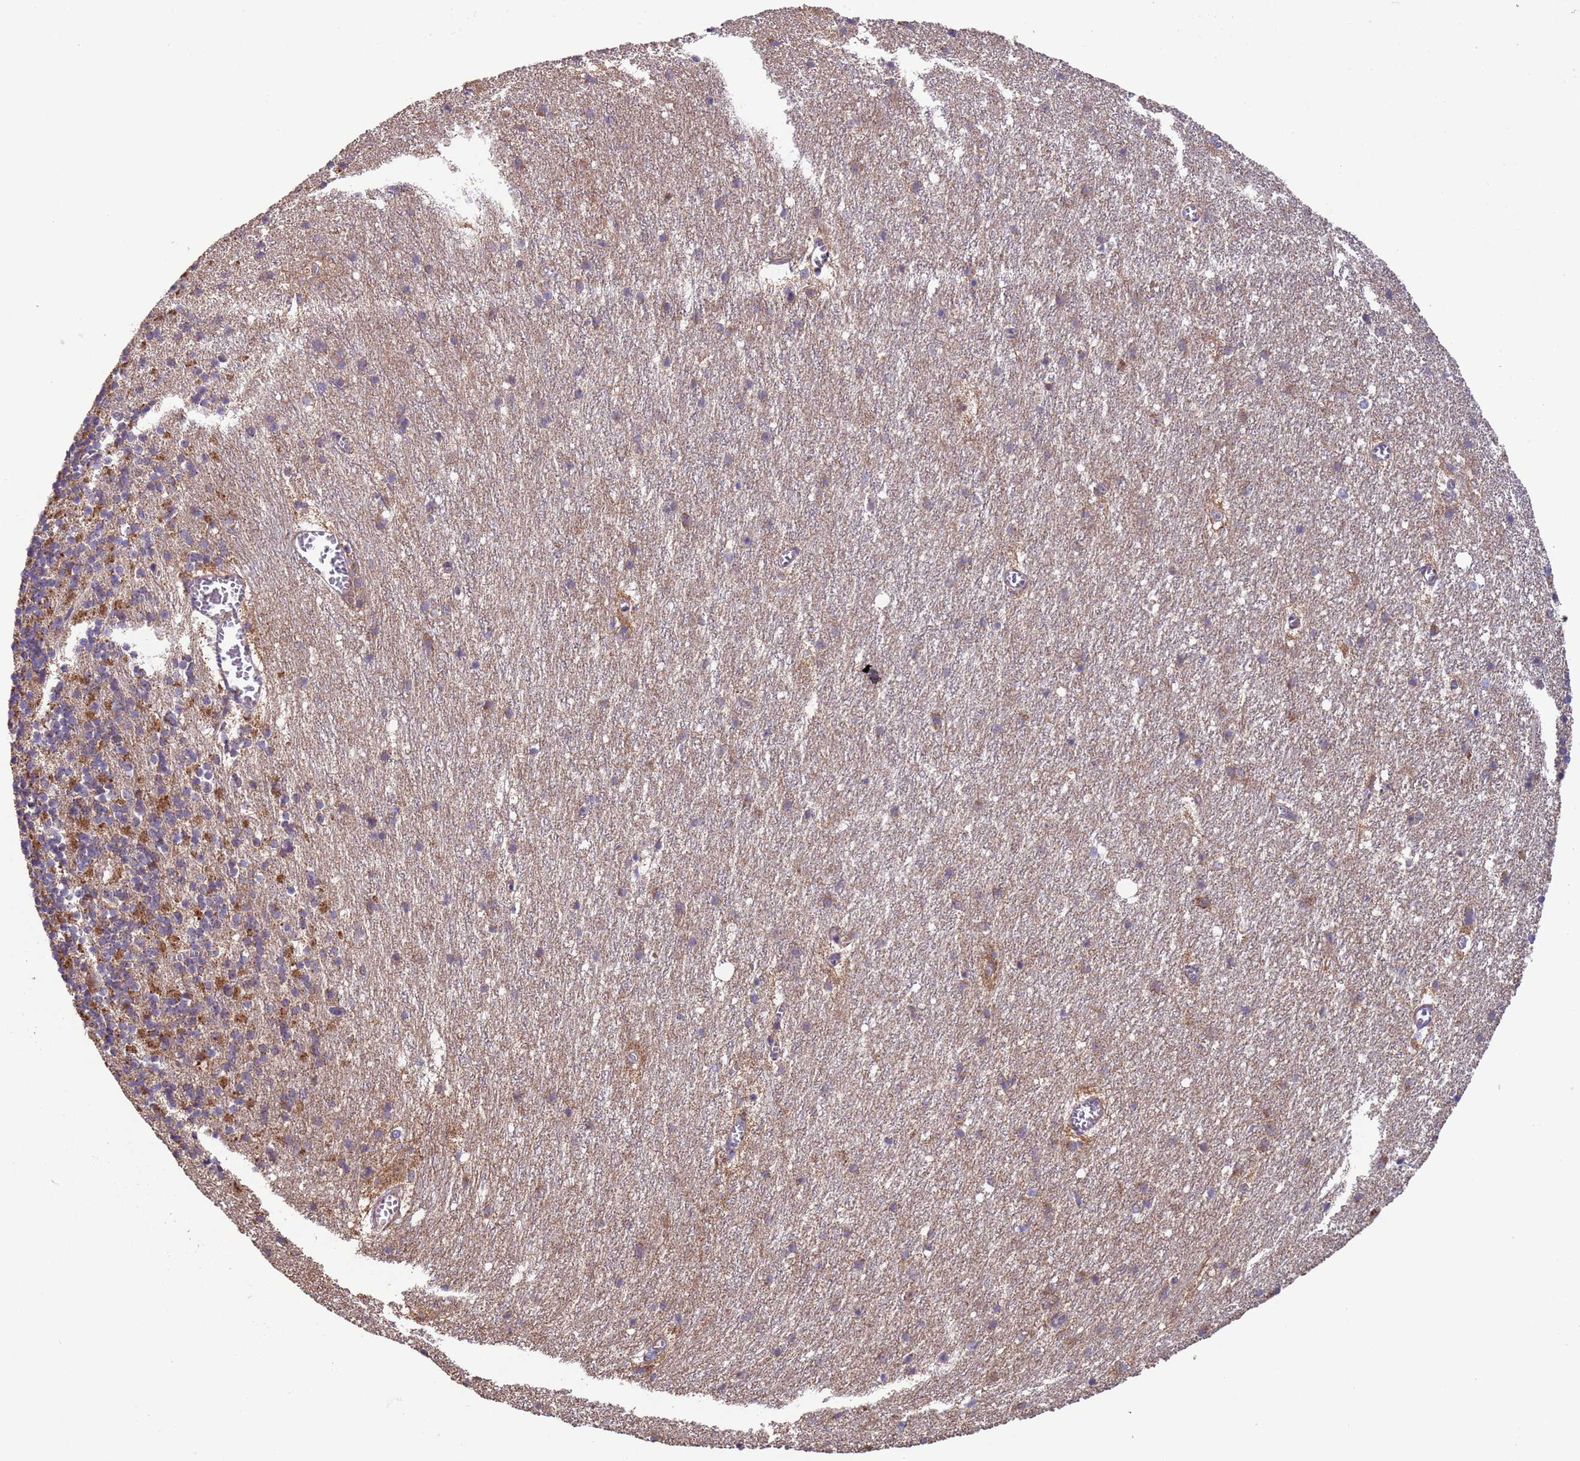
{"staining": {"intensity": "strong", "quantity": "<25%", "location": "cytoplasmic/membranous"}, "tissue": "cerebellum", "cell_type": "Cells in granular layer", "image_type": "normal", "snomed": [{"axis": "morphology", "description": "Normal tissue, NOS"}, {"axis": "topography", "description": "Cerebellum"}], "caption": "Immunohistochemistry micrograph of unremarkable cerebellum: cerebellum stained using immunohistochemistry (IHC) shows medium levels of strong protein expression localized specifically in the cytoplasmic/membranous of cells in granular layer, appearing as a cytoplasmic/membranous brown color.", "gene": "EEF1AKMT1", "patient": {"sex": "male", "age": 54}}